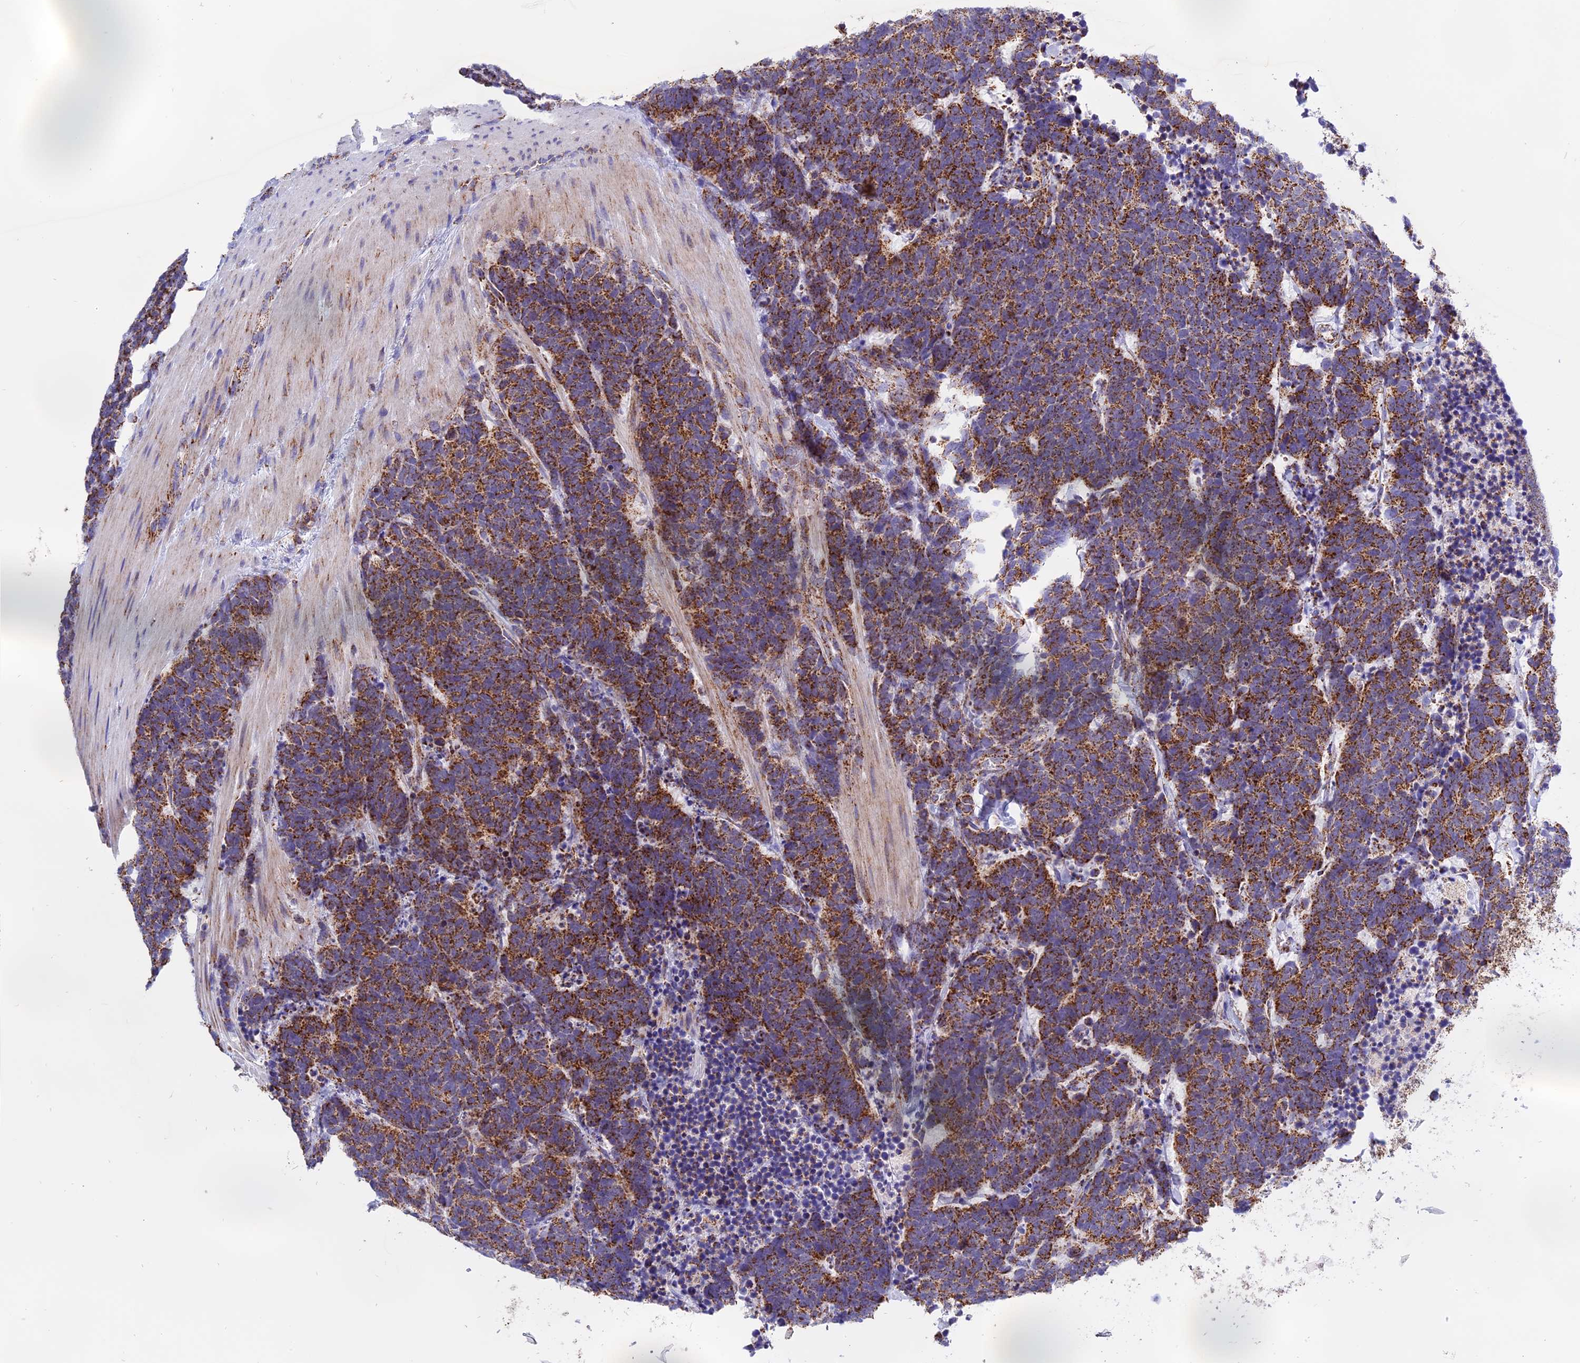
{"staining": {"intensity": "strong", "quantity": ">75%", "location": "cytoplasmic/membranous"}, "tissue": "carcinoid", "cell_type": "Tumor cells", "image_type": "cancer", "snomed": [{"axis": "morphology", "description": "Carcinoma, NOS"}, {"axis": "morphology", "description": "Carcinoid, malignant, NOS"}, {"axis": "topography", "description": "Urinary bladder"}], "caption": "Strong cytoplasmic/membranous staining for a protein is present in about >75% of tumor cells of carcinoma using IHC.", "gene": "MRPS34", "patient": {"sex": "male", "age": 57}}